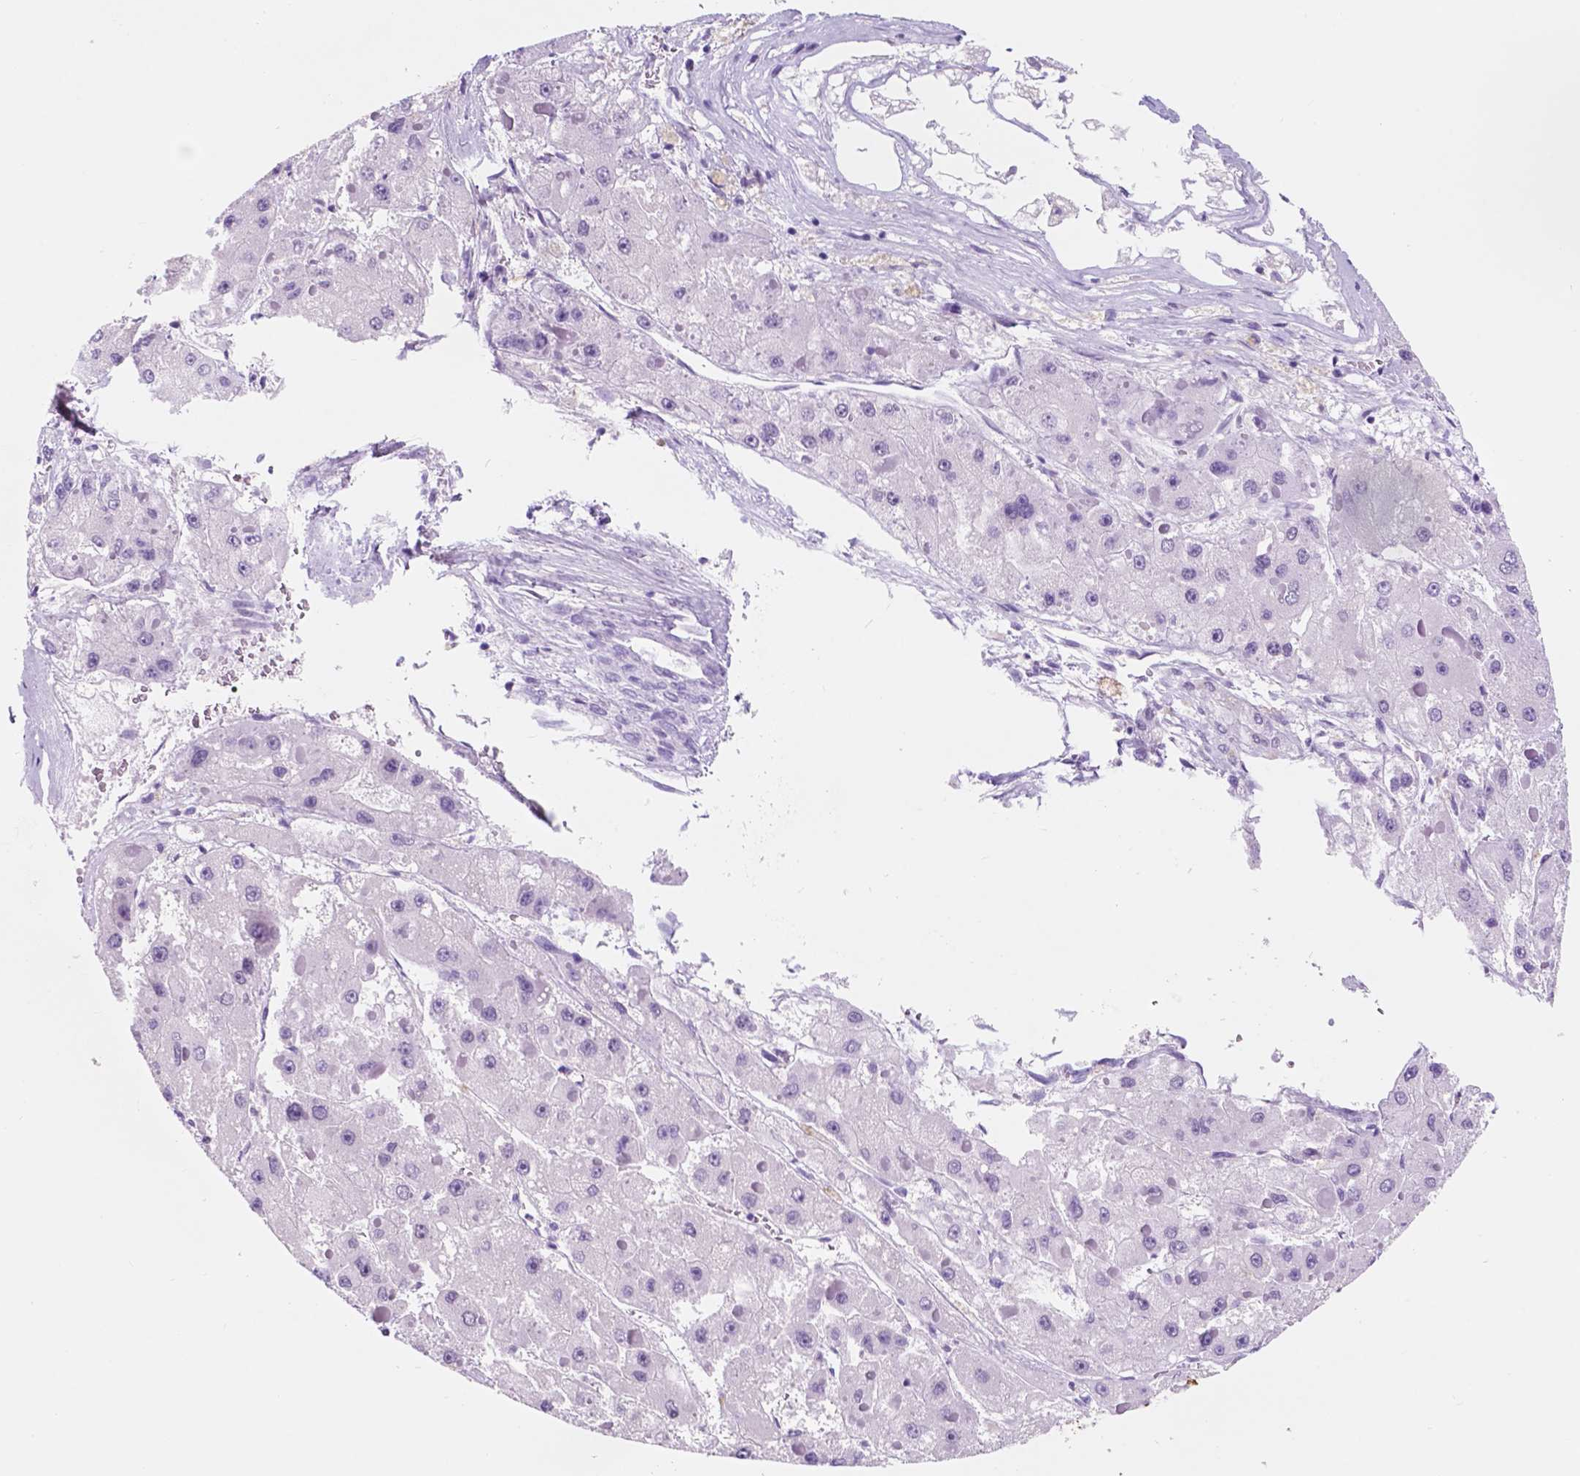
{"staining": {"intensity": "negative", "quantity": "none", "location": "none"}, "tissue": "liver cancer", "cell_type": "Tumor cells", "image_type": "cancer", "snomed": [{"axis": "morphology", "description": "Carcinoma, Hepatocellular, NOS"}, {"axis": "topography", "description": "Liver"}], "caption": "Immunohistochemistry histopathology image of neoplastic tissue: liver cancer stained with DAB (3,3'-diaminobenzidine) reveals no significant protein expression in tumor cells.", "gene": "CUZD1", "patient": {"sex": "female", "age": 73}}